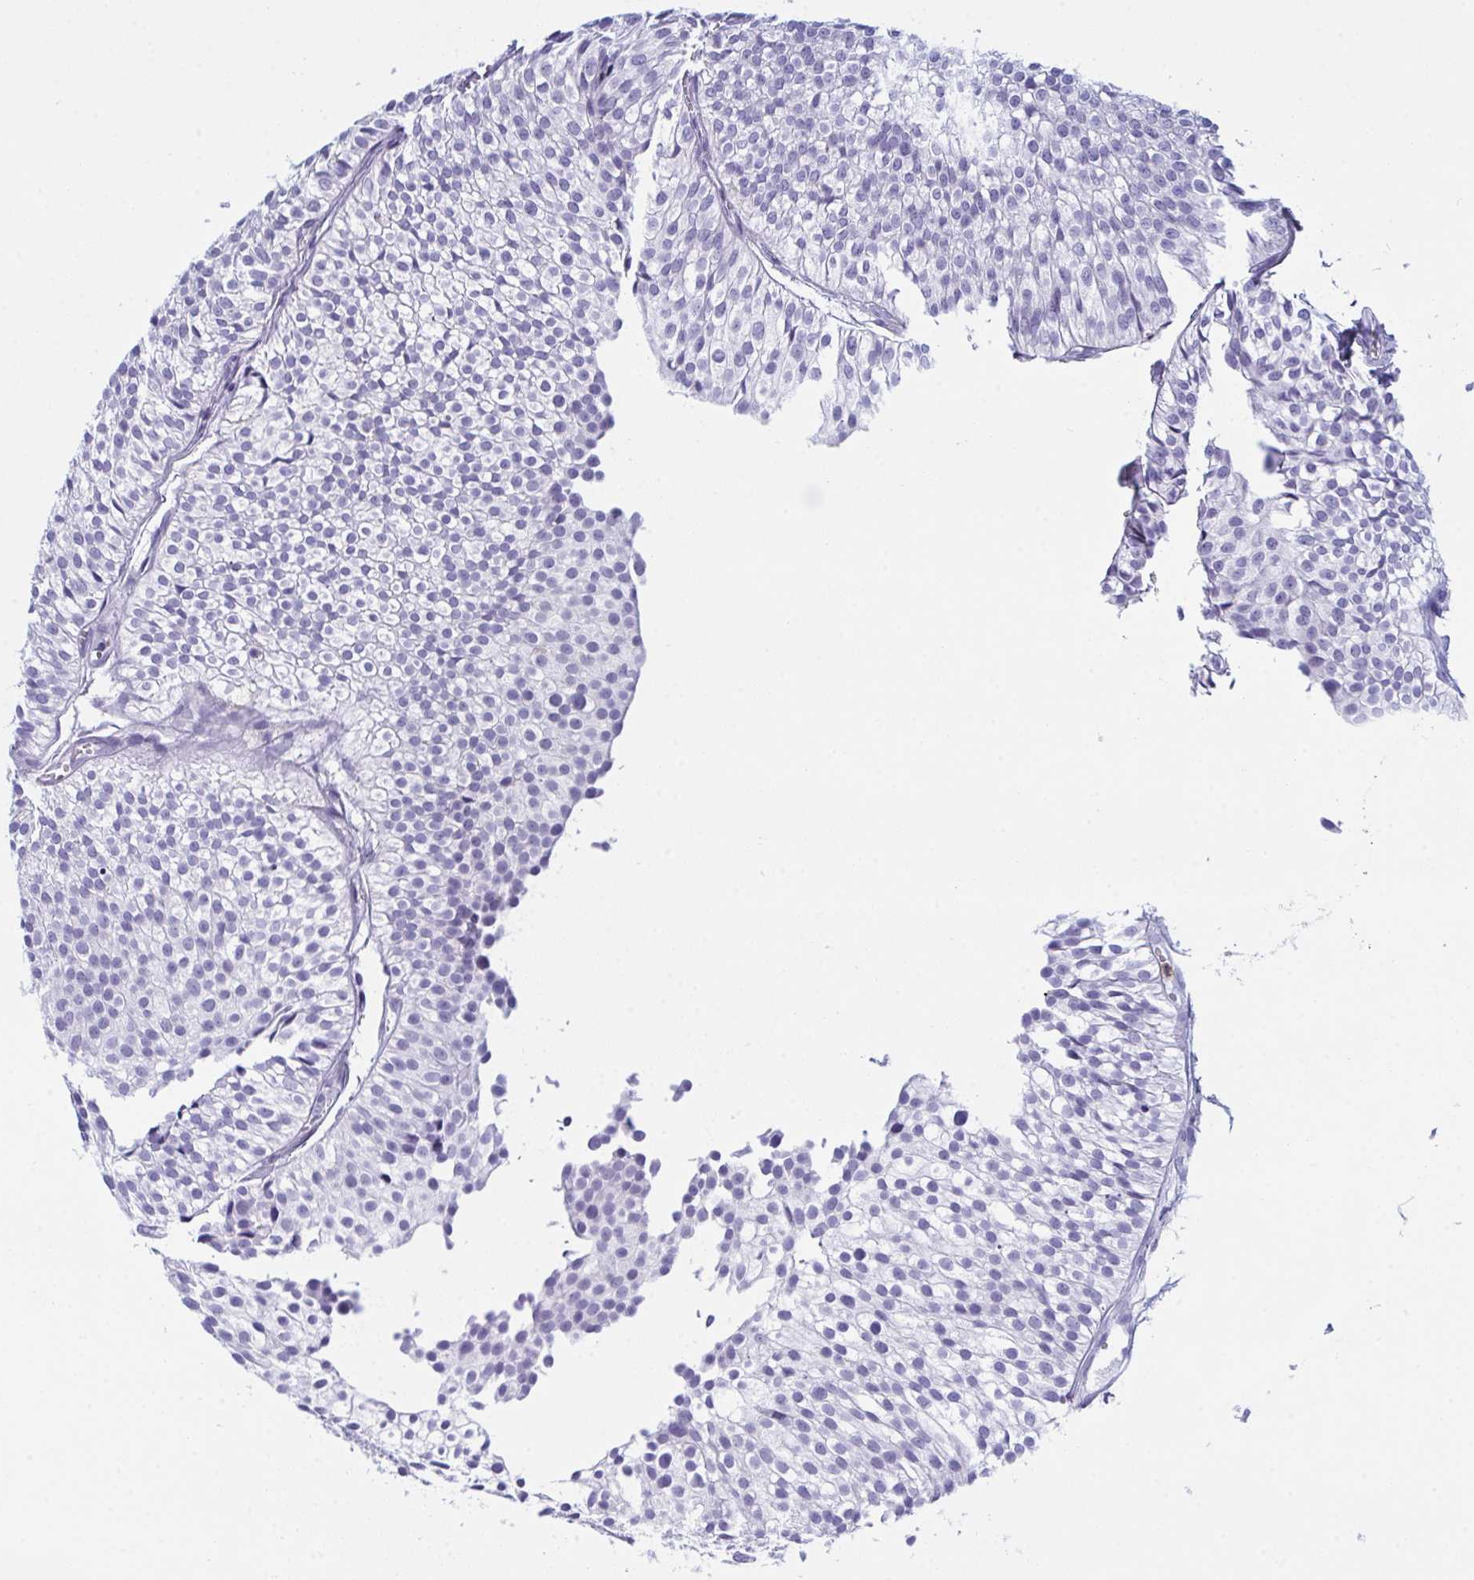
{"staining": {"intensity": "negative", "quantity": "none", "location": "none"}, "tissue": "urothelial cancer", "cell_type": "Tumor cells", "image_type": "cancer", "snomed": [{"axis": "morphology", "description": "Urothelial carcinoma, Low grade"}, {"axis": "topography", "description": "Urinary bladder"}], "caption": "Immunohistochemistry (IHC) micrograph of human urothelial cancer stained for a protein (brown), which shows no positivity in tumor cells.", "gene": "MYO1F", "patient": {"sex": "male", "age": 91}}